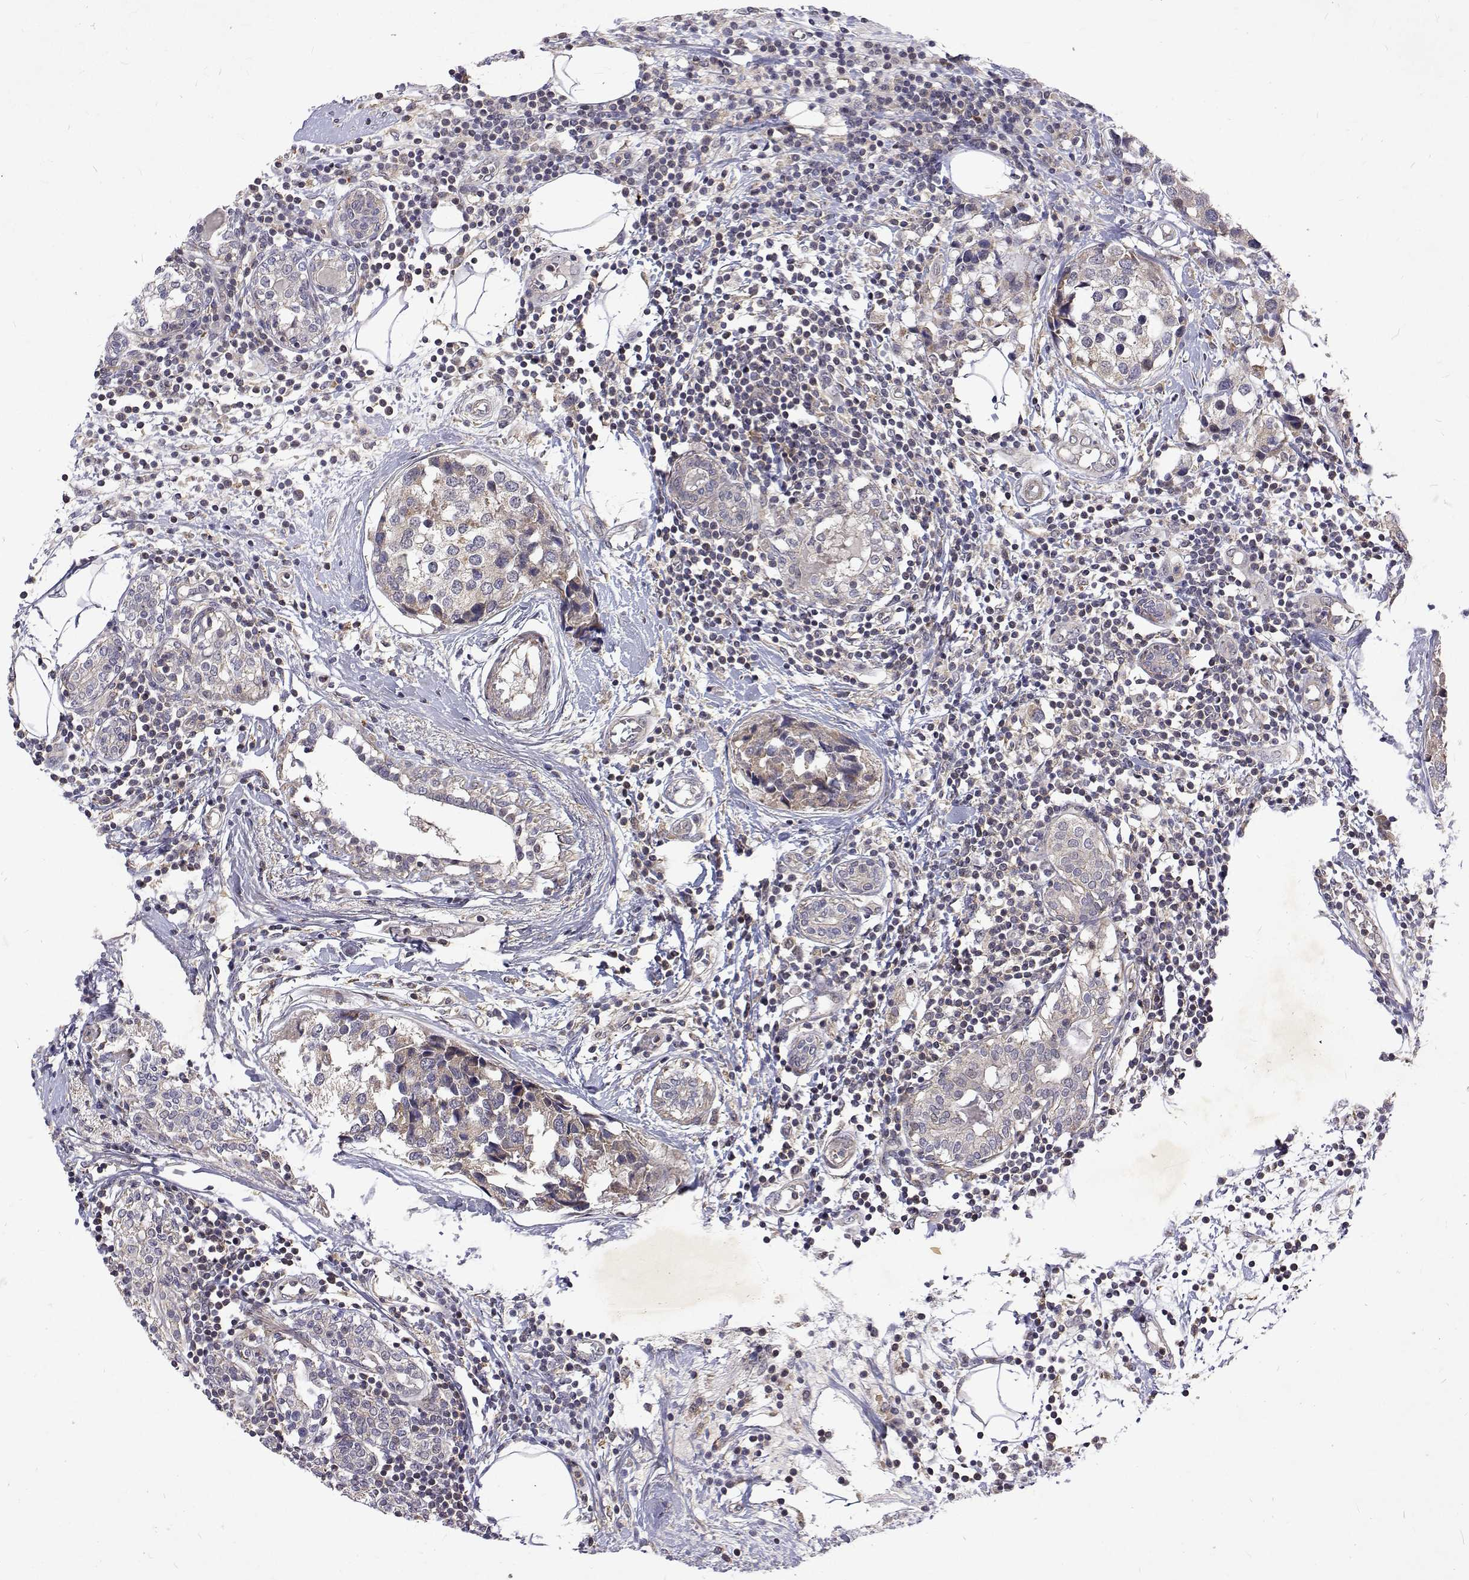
{"staining": {"intensity": "weak", "quantity": "<25%", "location": "cytoplasmic/membranous"}, "tissue": "breast cancer", "cell_type": "Tumor cells", "image_type": "cancer", "snomed": [{"axis": "morphology", "description": "Lobular carcinoma"}, {"axis": "topography", "description": "Breast"}], "caption": "Immunohistochemistry micrograph of breast cancer stained for a protein (brown), which displays no expression in tumor cells.", "gene": "ALKBH8", "patient": {"sex": "female", "age": 59}}